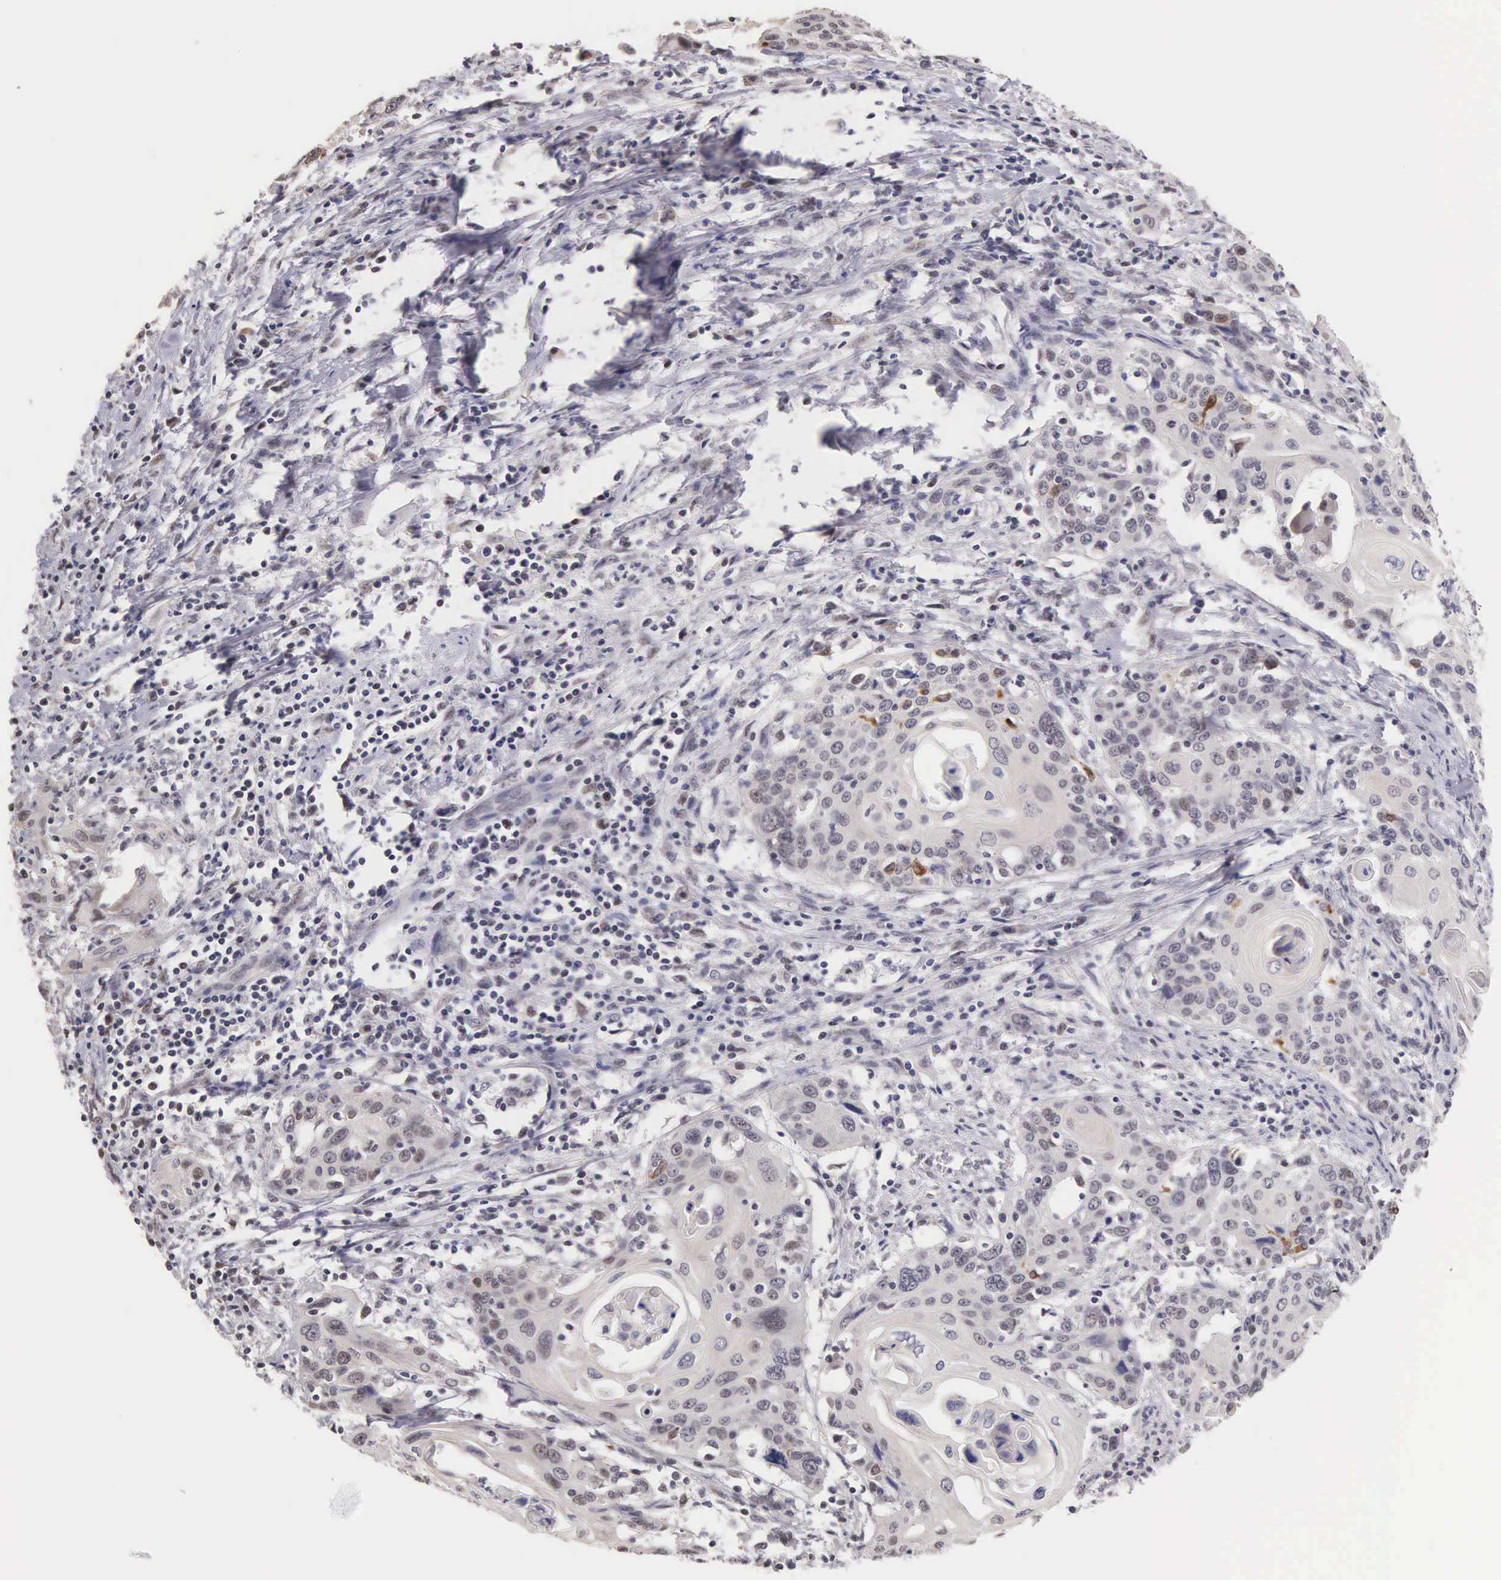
{"staining": {"intensity": "moderate", "quantity": "<25%", "location": "nuclear"}, "tissue": "cervical cancer", "cell_type": "Tumor cells", "image_type": "cancer", "snomed": [{"axis": "morphology", "description": "Squamous cell carcinoma, NOS"}, {"axis": "topography", "description": "Cervix"}], "caption": "Immunohistochemistry (IHC) of human squamous cell carcinoma (cervical) reveals low levels of moderate nuclear staining in about <25% of tumor cells.", "gene": "HMGXB4", "patient": {"sex": "female", "age": 54}}